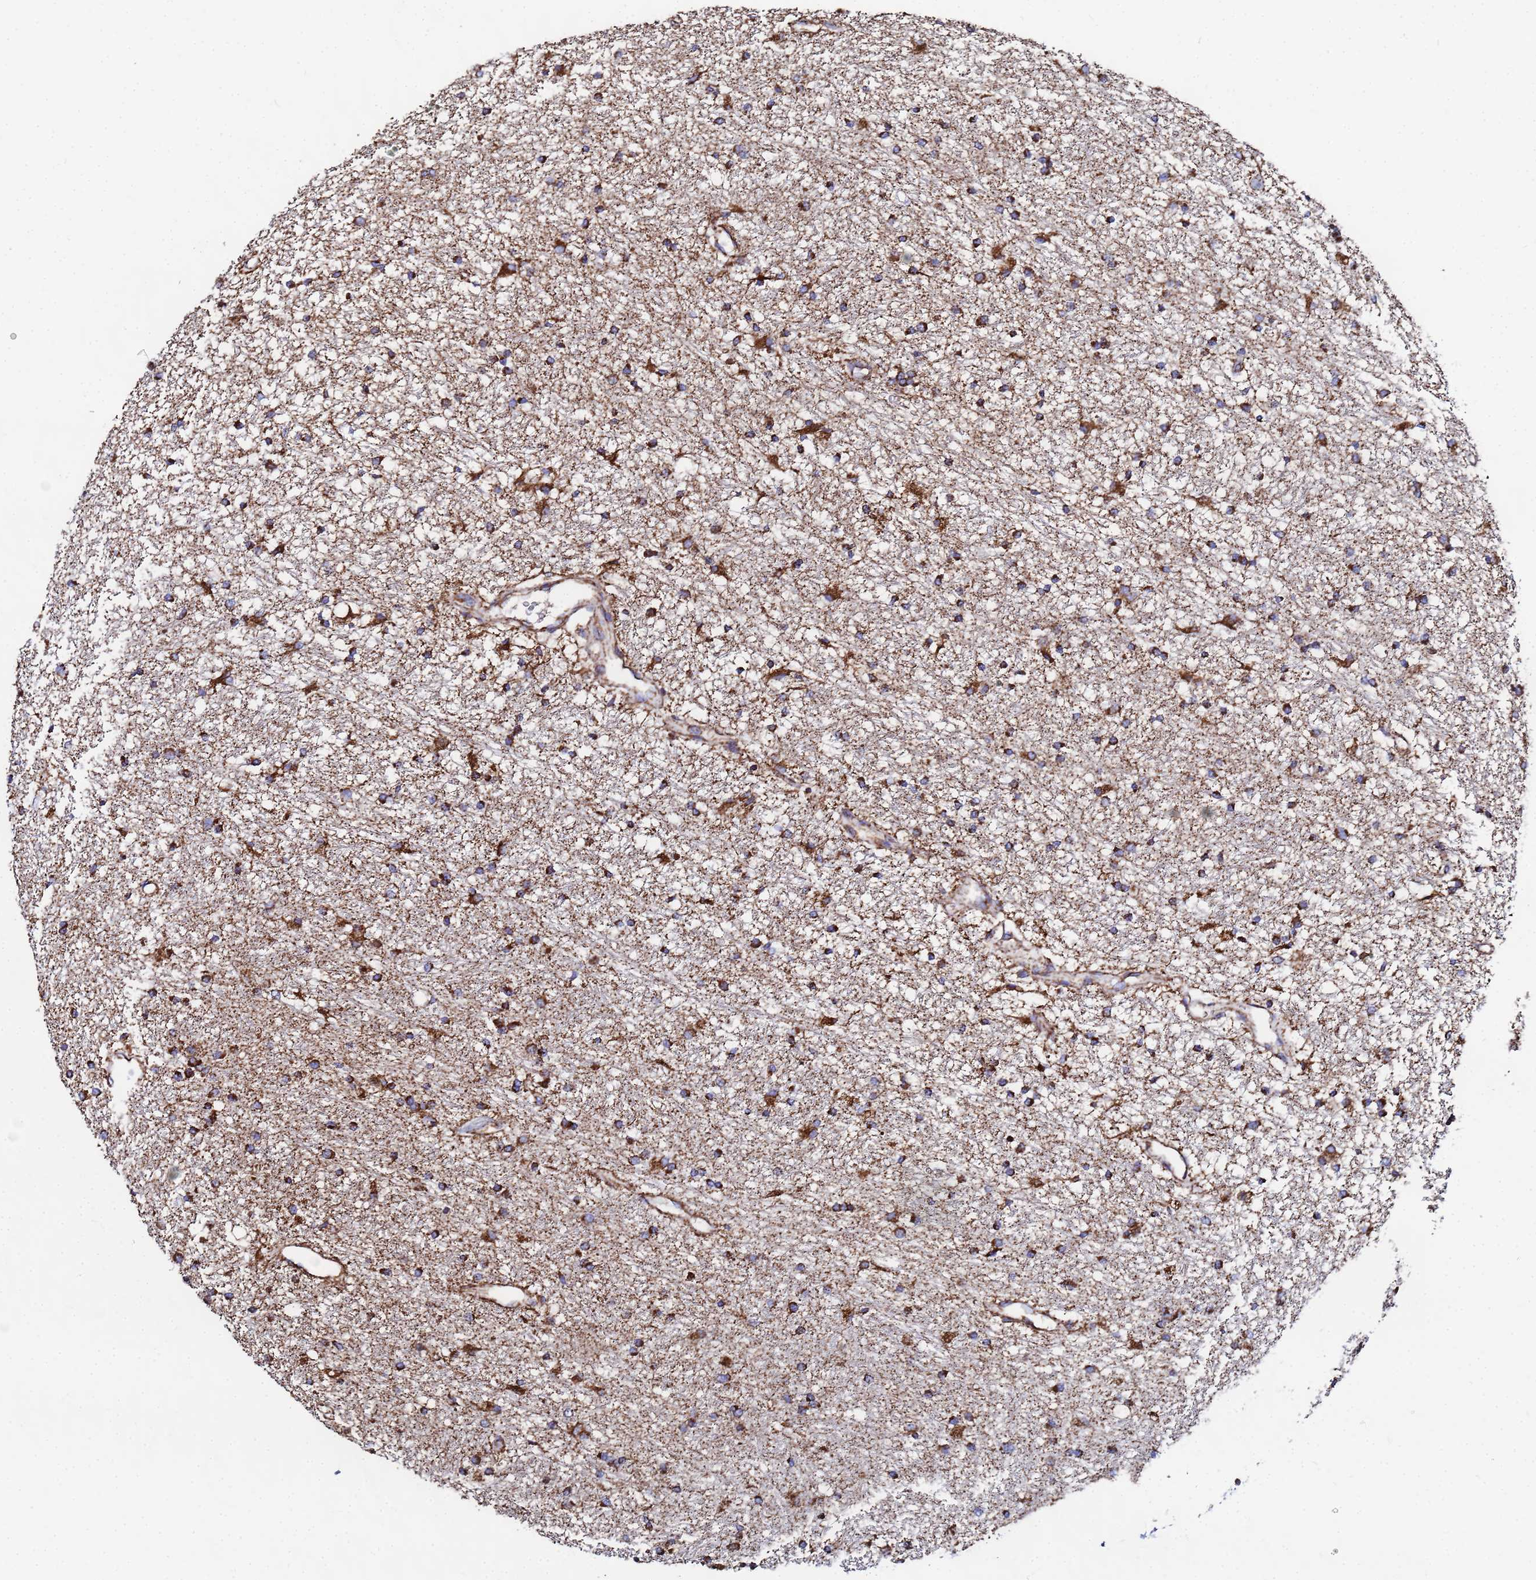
{"staining": {"intensity": "strong", "quantity": "25%-75%", "location": "cytoplasmic/membranous"}, "tissue": "glioma", "cell_type": "Tumor cells", "image_type": "cancer", "snomed": [{"axis": "morphology", "description": "Glioma, malignant, High grade"}, {"axis": "topography", "description": "Brain"}], "caption": "Tumor cells demonstrate high levels of strong cytoplasmic/membranous positivity in approximately 25%-75% of cells in malignant glioma (high-grade). (DAB (3,3'-diaminobenzidine) IHC with brightfield microscopy, high magnification).", "gene": "GLUD1", "patient": {"sex": "male", "age": 77}}